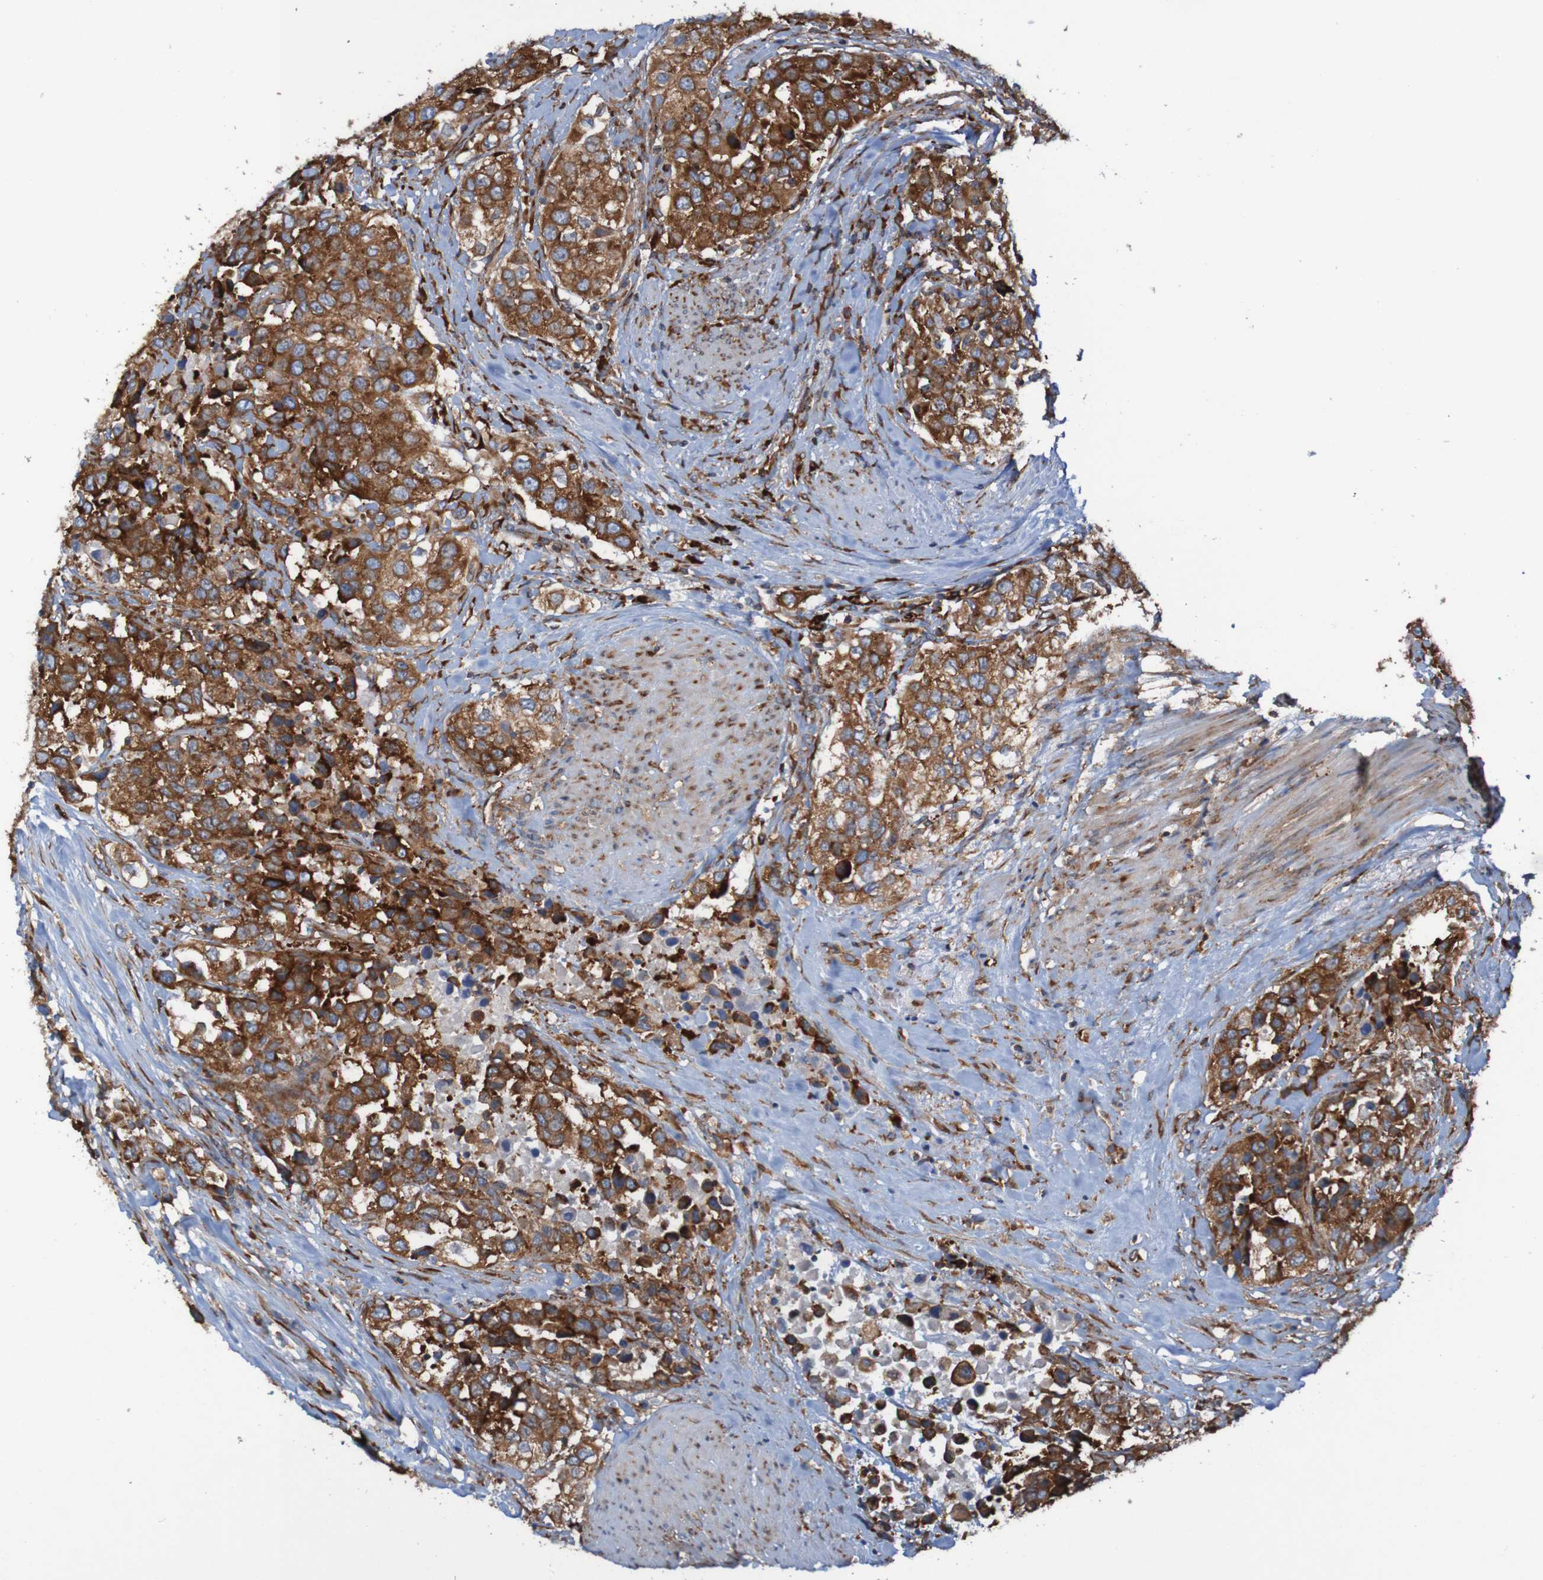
{"staining": {"intensity": "strong", "quantity": ">75%", "location": "cytoplasmic/membranous"}, "tissue": "urothelial cancer", "cell_type": "Tumor cells", "image_type": "cancer", "snomed": [{"axis": "morphology", "description": "Urothelial carcinoma, High grade"}, {"axis": "topography", "description": "Urinary bladder"}], "caption": "Strong cytoplasmic/membranous staining for a protein is seen in about >75% of tumor cells of urothelial cancer using IHC.", "gene": "RPL10", "patient": {"sex": "female", "age": 80}}